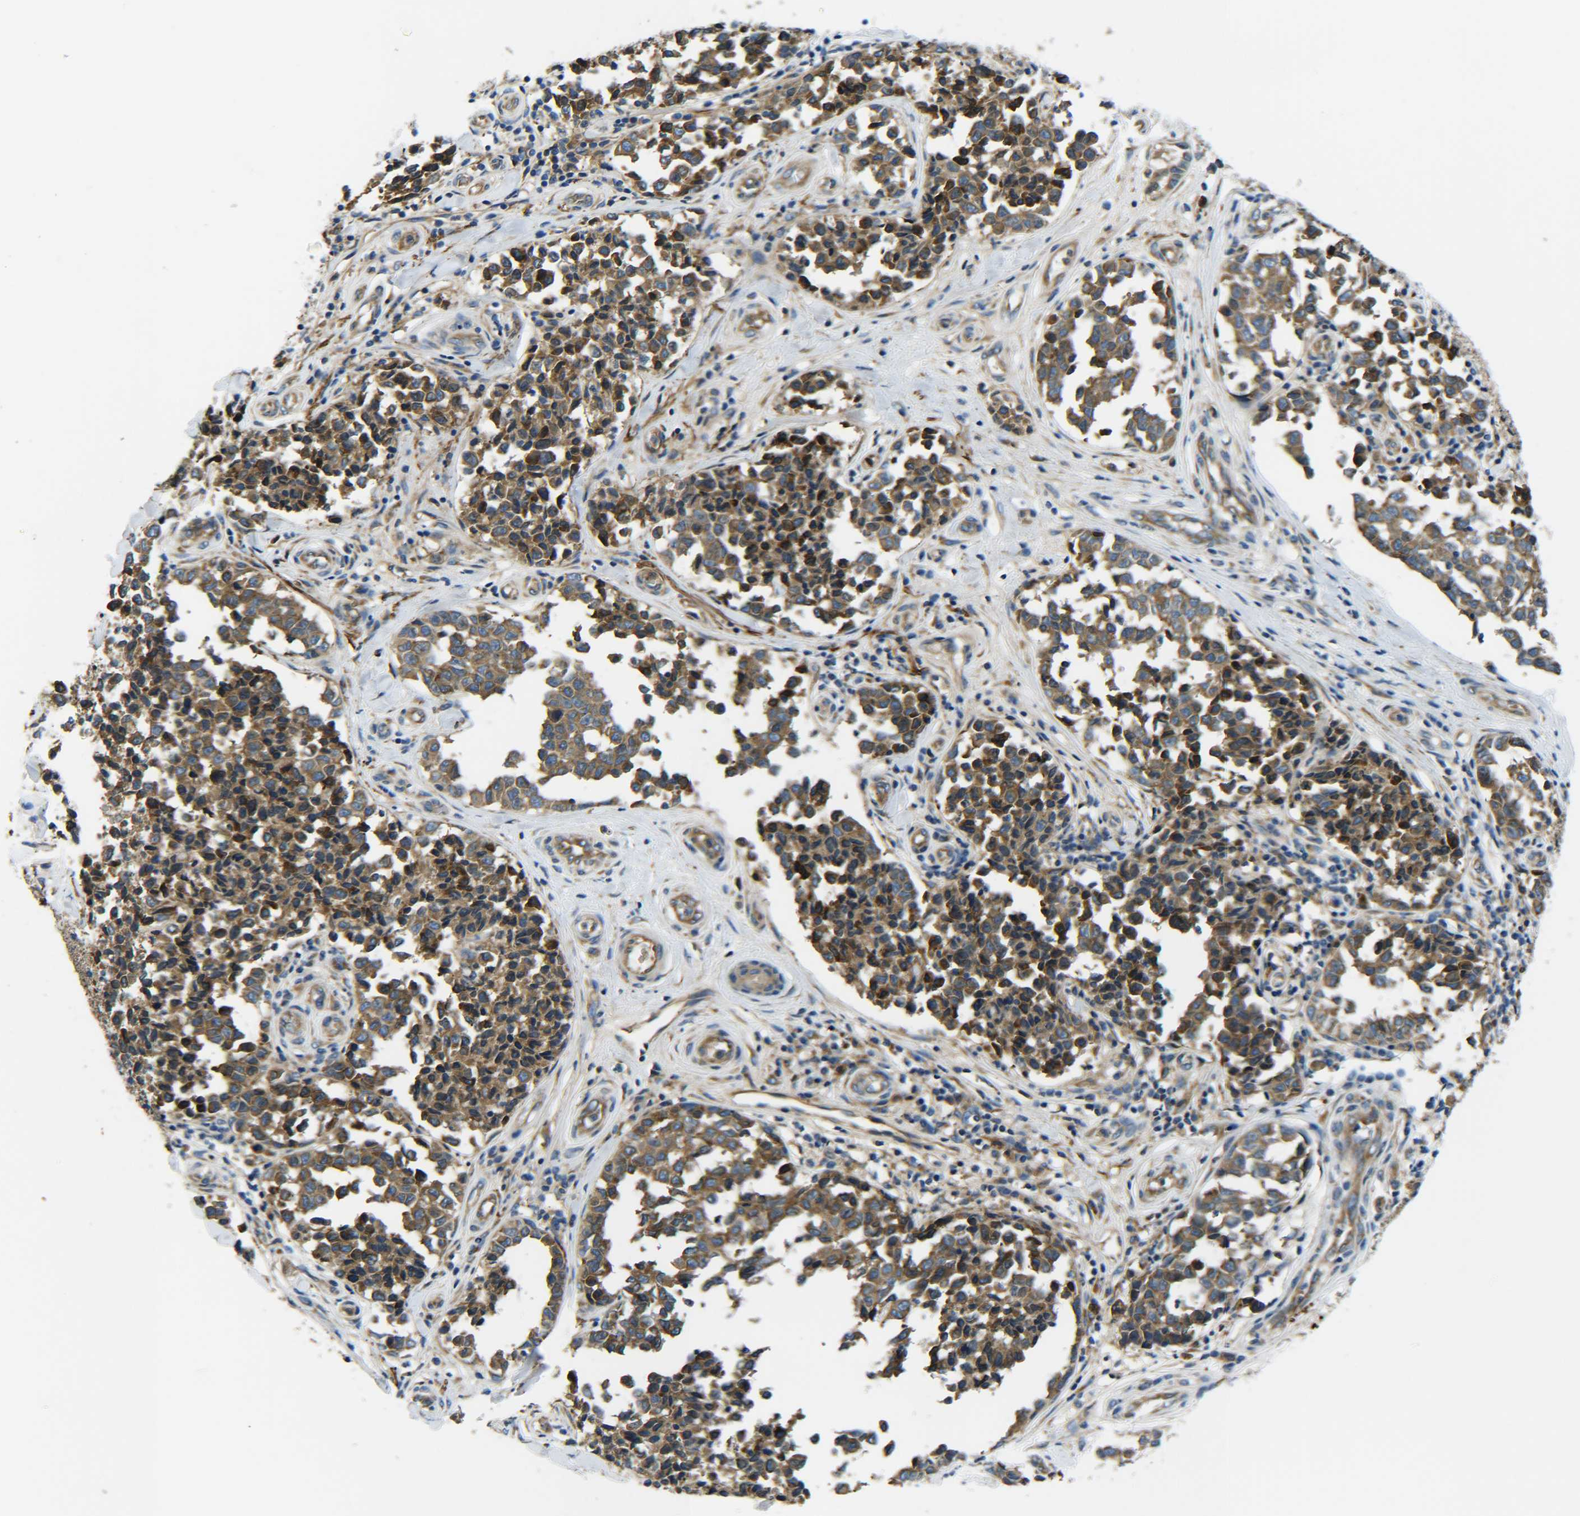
{"staining": {"intensity": "moderate", "quantity": ">75%", "location": "cytoplasmic/membranous"}, "tissue": "melanoma", "cell_type": "Tumor cells", "image_type": "cancer", "snomed": [{"axis": "morphology", "description": "Malignant melanoma, NOS"}, {"axis": "topography", "description": "Skin"}], "caption": "A brown stain shows moderate cytoplasmic/membranous expression of a protein in melanoma tumor cells.", "gene": "PREB", "patient": {"sex": "female", "age": 64}}